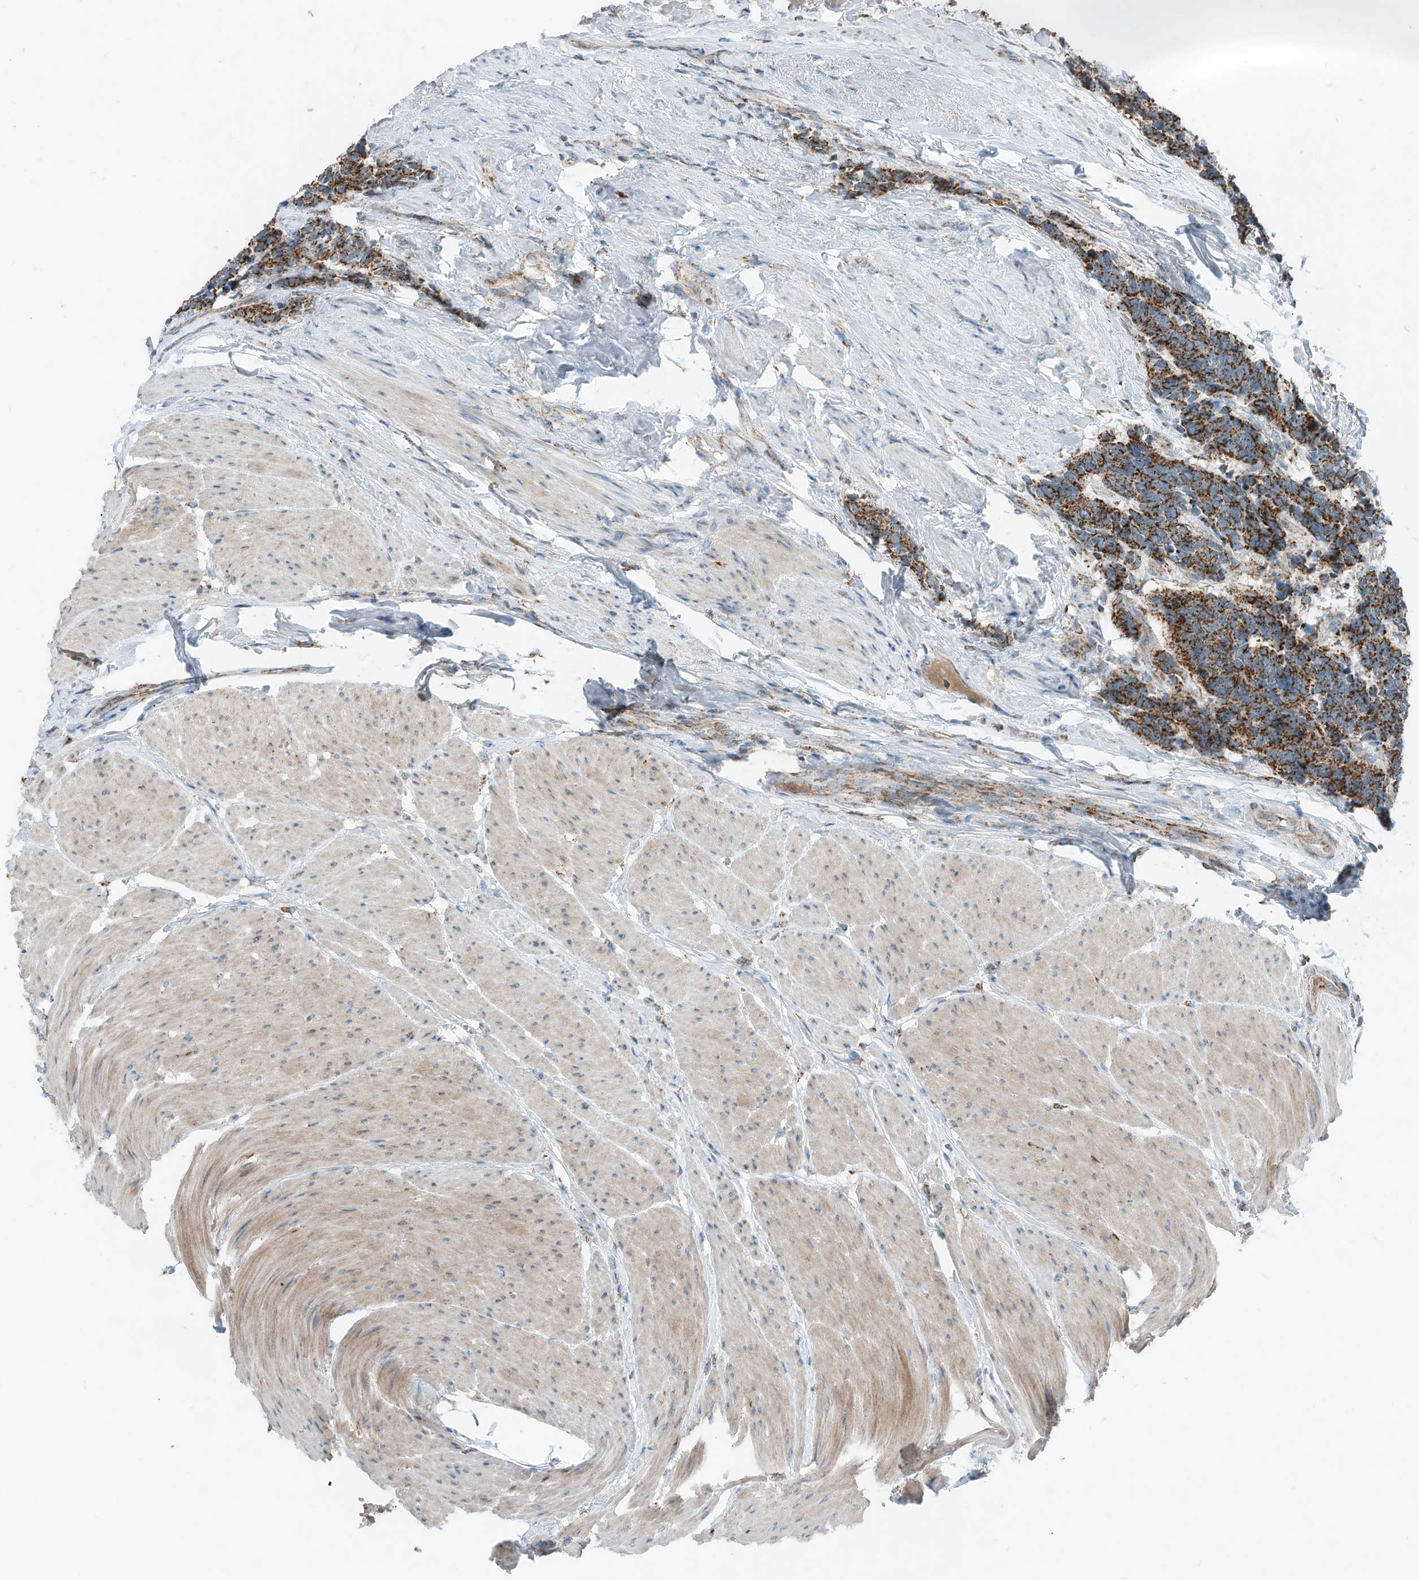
{"staining": {"intensity": "strong", "quantity": ">75%", "location": "cytoplasmic/membranous"}, "tissue": "carcinoid", "cell_type": "Tumor cells", "image_type": "cancer", "snomed": [{"axis": "morphology", "description": "Carcinoma, NOS"}, {"axis": "morphology", "description": "Carcinoid, malignant, NOS"}, {"axis": "topography", "description": "Urinary bladder"}], "caption": "An image showing strong cytoplasmic/membranous expression in about >75% of tumor cells in carcinoid (malignant), as visualized by brown immunohistochemical staining.", "gene": "RMND1", "patient": {"sex": "male", "age": 57}}